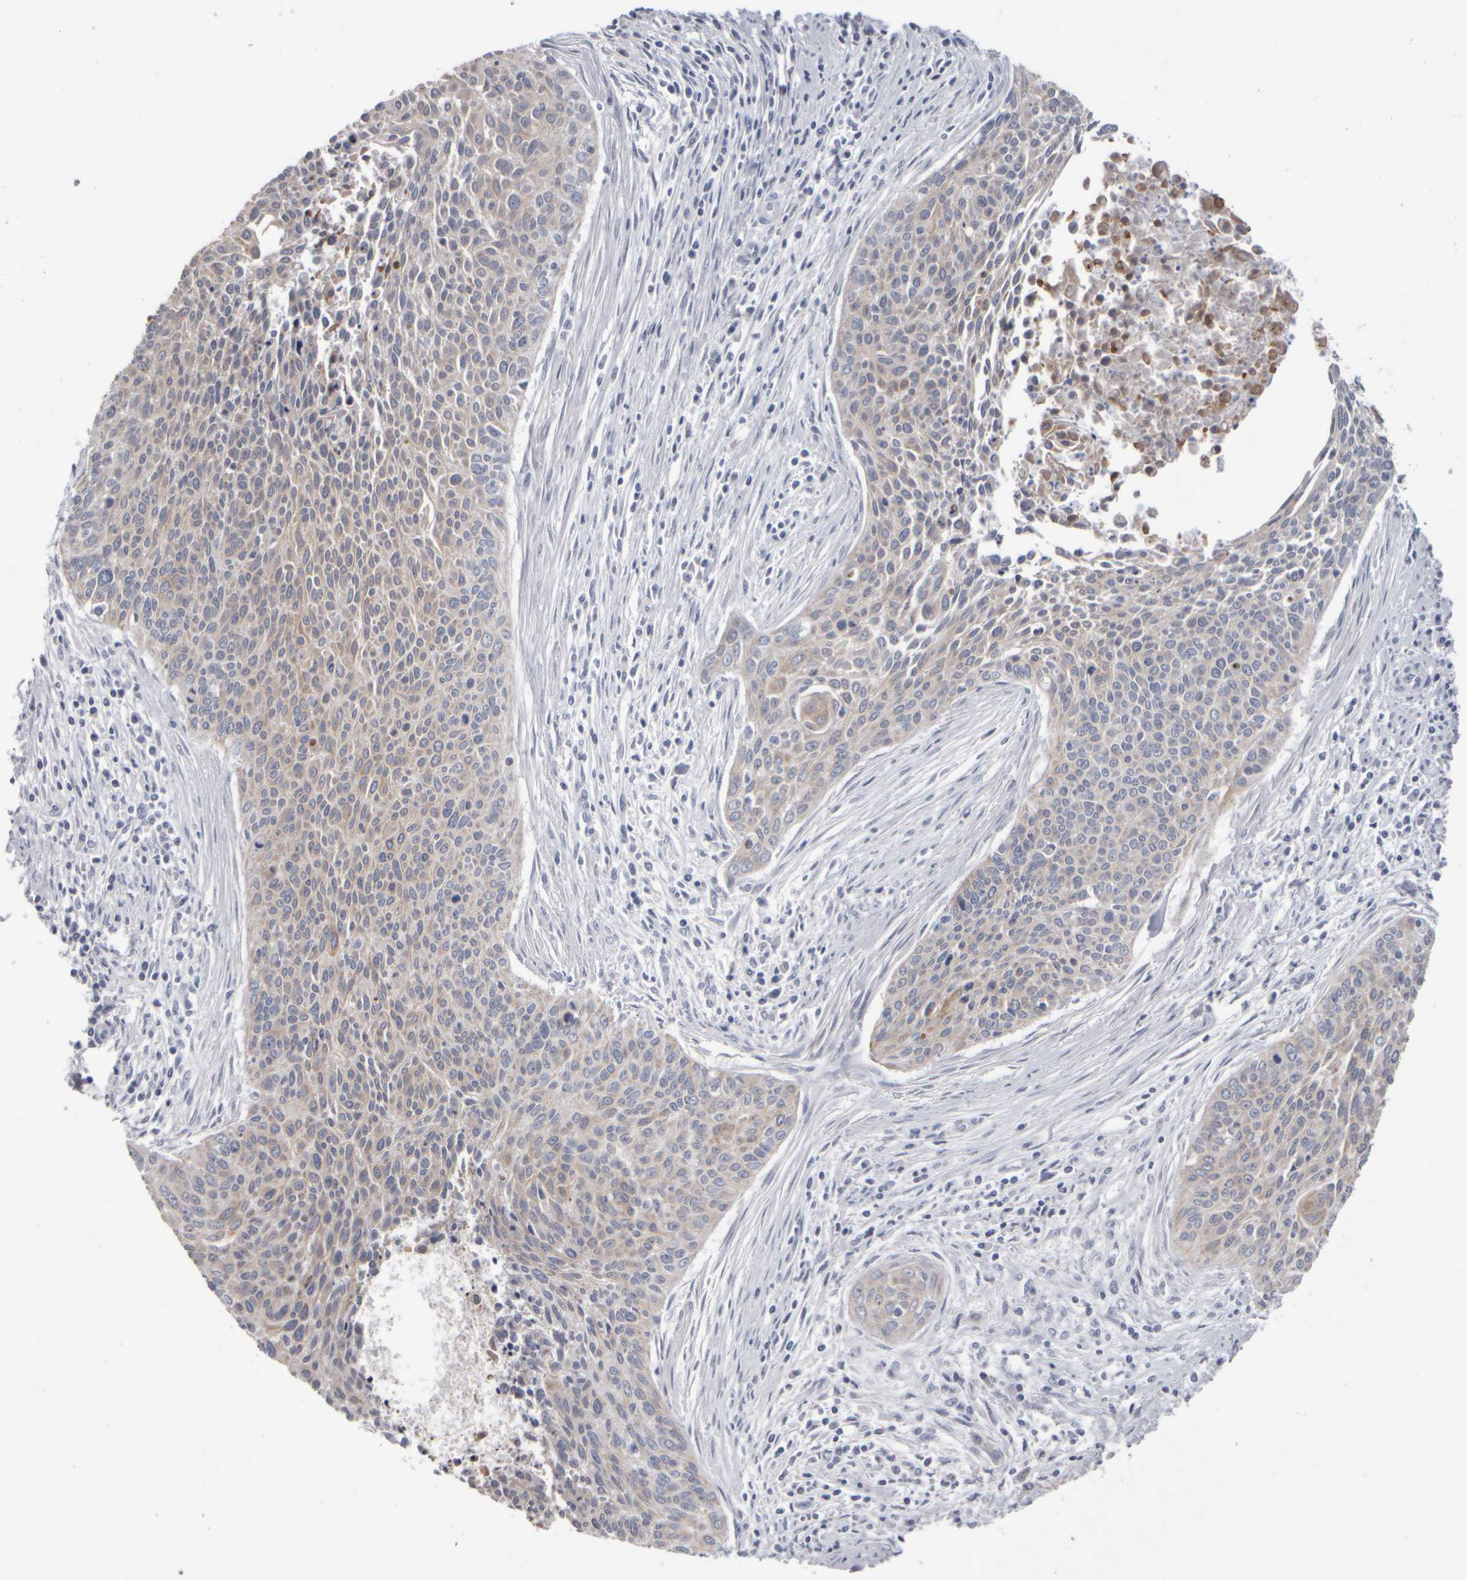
{"staining": {"intensity": "weak", "quantity": ">75%", "location": "cytoplasmic/membranous"}, "tissue": "cervical cancer", "cell_type": "Tumor cells", "image_type": "cancer", "snomed": [{"axis": "morphology", "description": "Squamous cell carcinoma, NOS"}, {"axis": "topography", "description": "Cervix"}], "caption": "An immunohistochemistry (IHC) photomicrograph of neoplastic tissue is shown. Protein staining in brown labels weak cytoplasmic/membranous positivity in squamous cell carcinoma (cervical) within tumor cells. (DAB = brown stain, brightfield microscopy at high magnification).", "gene": "EPHX2", "patient": {"sex": "female", "age": 55}}